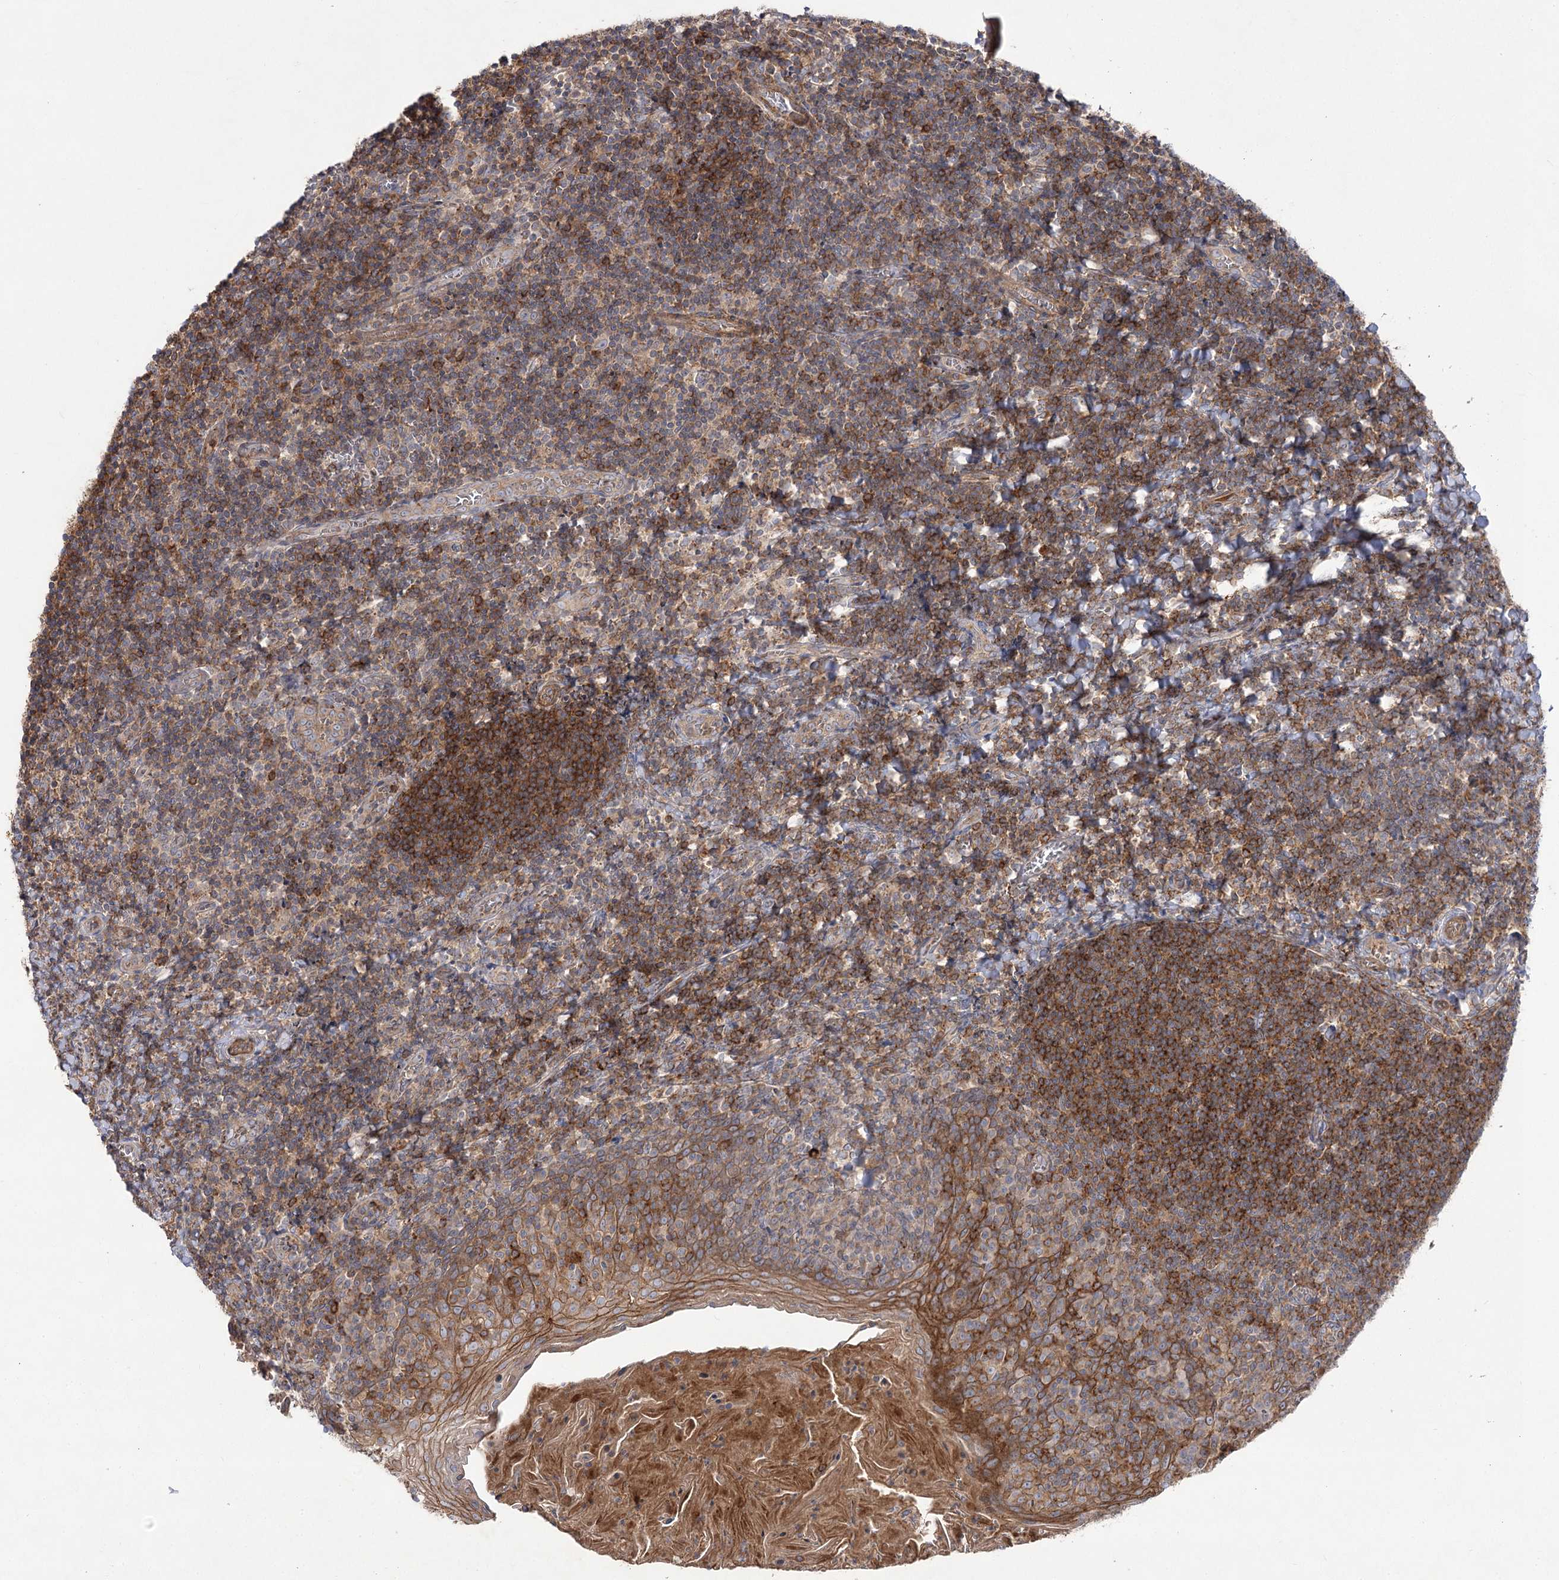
{"staining": {"intensity": "strong", "quantity": ">75%", "location": "cytoplasmic/membranous"}, "tissue": "tonsil", "cell_type": "Germinal center cells", "image_type": "normal", "snomed": [{"axis": "morphology", "description": "Normal tissue, NOS"}, {"axis": "topography", "description": "Tonsil"}], "caption": "This histopathology image displays immunohistochemistry (IHC) staining of benign human tonsil, with high strong cytoplasmic/membranous staining in approximately >75% of germinal center cells.", "gene": "KIAA0825", "patient": {"sex": "male", "age": 27}}